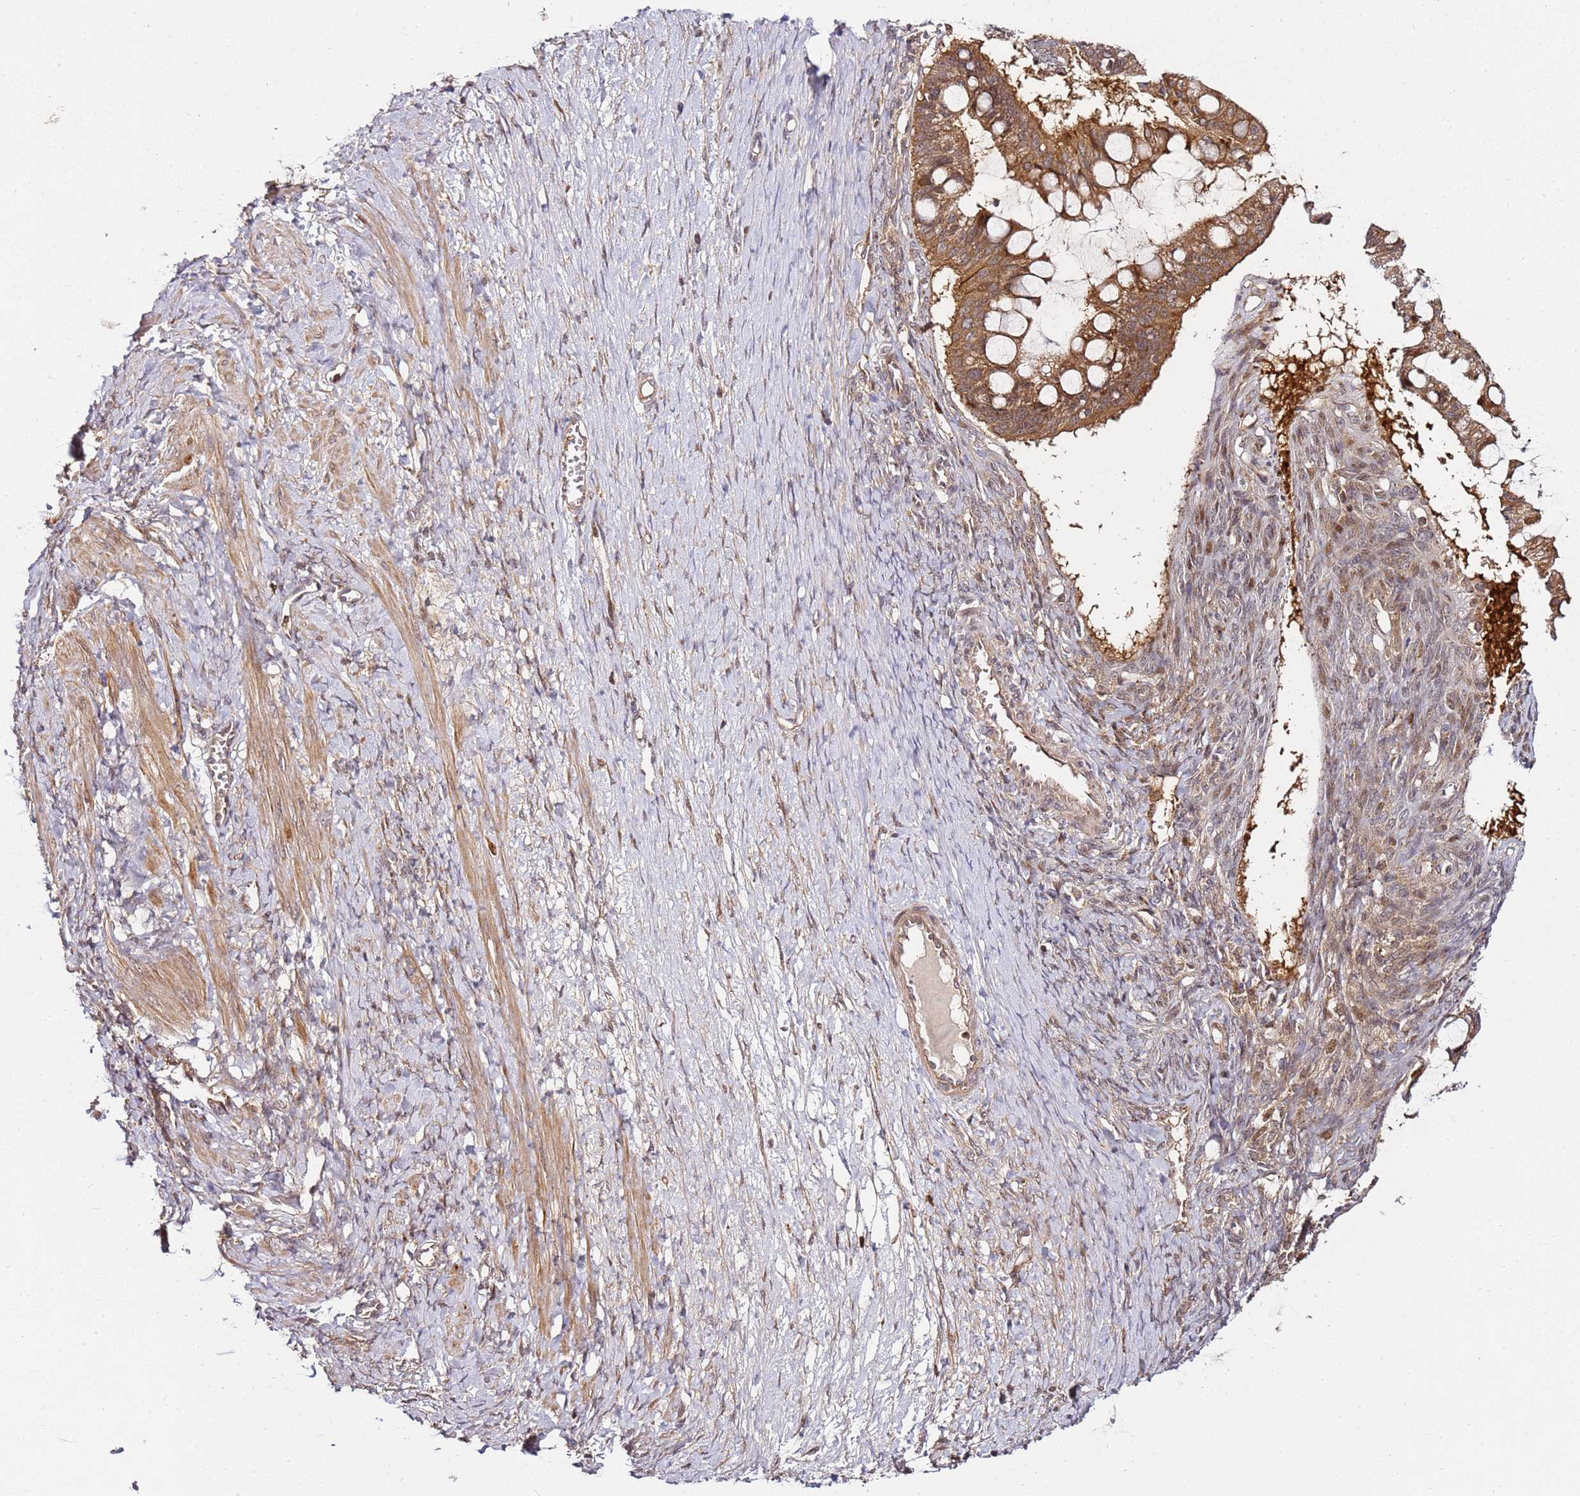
{"staining": {"intensity": "moderate", "quantity": ">75%", "location": "cytoplasmic/membranous"}, "tissue": "ovarian cancer", "cell_type": "Tumor cells", "image_type": "cancer", "snomed": [{"axis": "morphology", "description": "Cystadenocarcinoma, mucinous, NOS"}, {"axis": "topography", "description": "Ovary"}], "caption": "Moderate cytoplasmic/membranous staining for a protein is appreciated in about >75% of tumor cells of mucinous cystadenocarcinoma (ovarian) using IHC.", "gene": "PRMT7", "patient": {"sex": "female", "age": 73}}